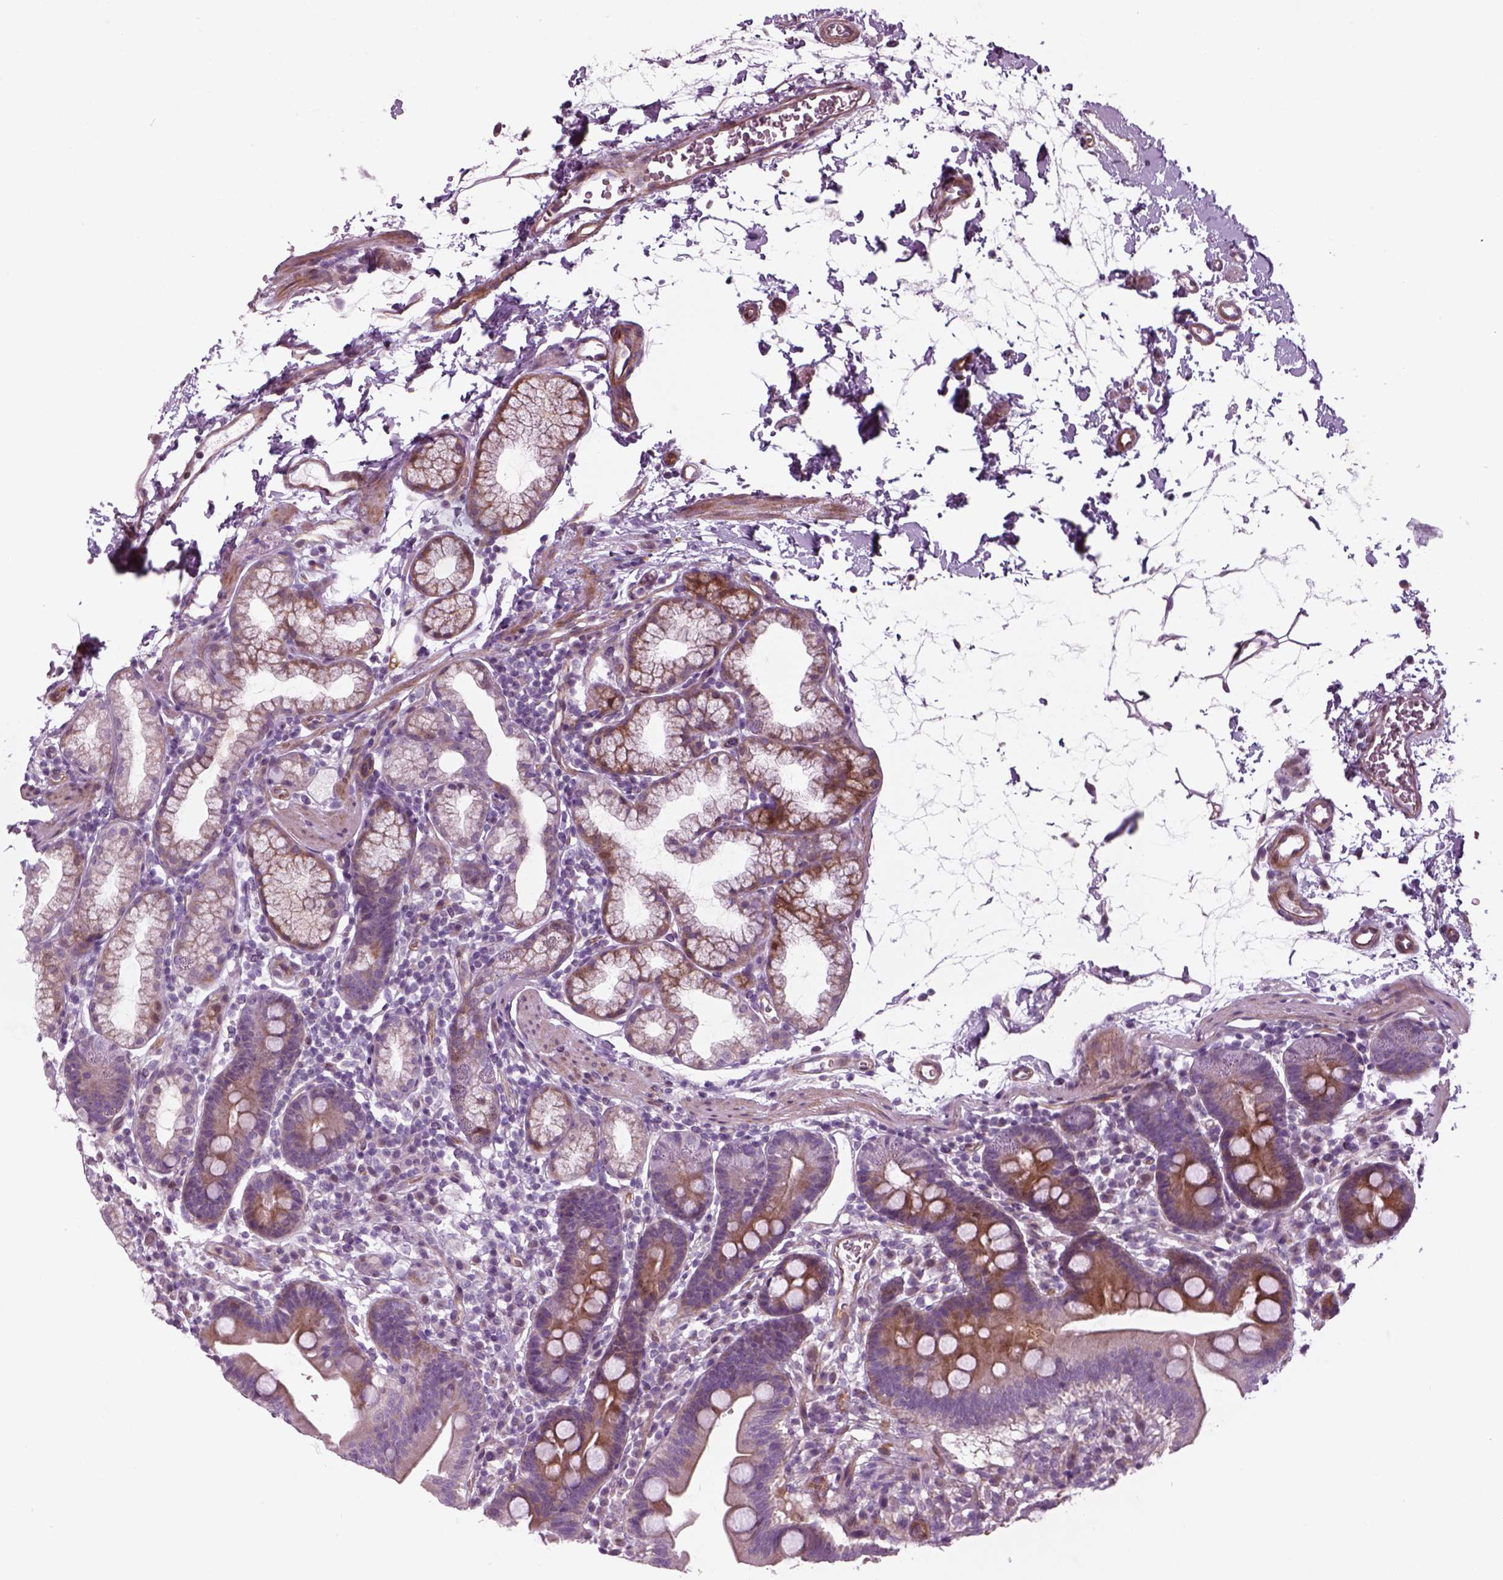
{"staining": {"intensity": "moderate", "quantity": "25%-75%", "location": "cytoplasmic/membranous"}, "tissue": "duodenum", "cell_type": "Glandular cells", "image_type": "normal", "snomed": [{"axis": "morphology", "description": "Normal tissue, NOS"}, {"axis": "topography", "description": "Pancreas"}, {"axis": "topography", "description": "Duodenum"}], "caption": "Immunohistochemical staining of unremarkable human duodenum exhibits 25%-75% levels of moderate cytoplasmic/membranous protein expression in about 25%-75% of glandular cells.", "gene": "DNASE1L1", "patient": {"sex": "male", "age": 59}}